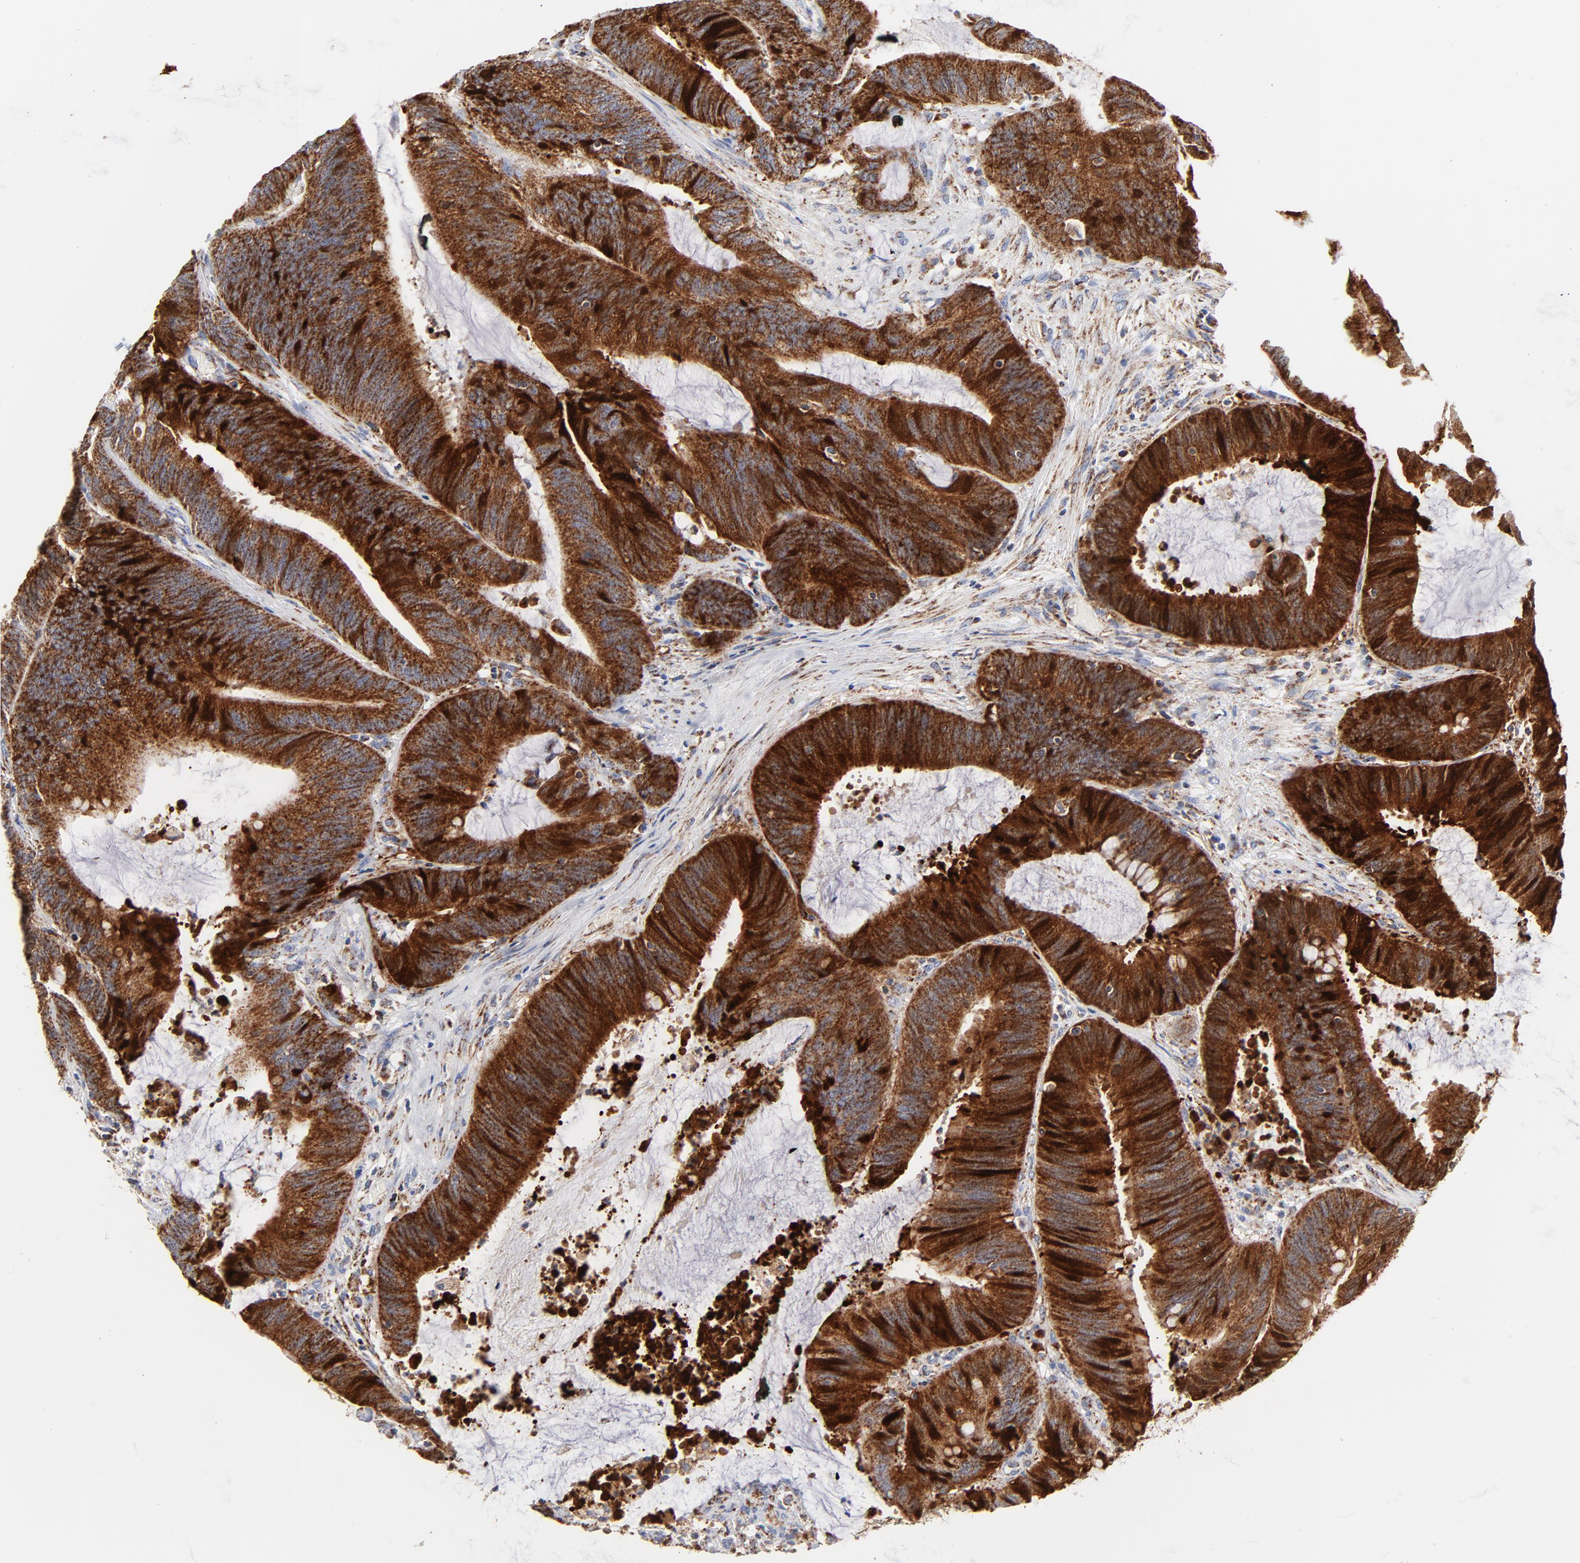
{"staining": {"intensity": "strong", "quantity": ">75%", "location": "cytoplasmic/membranous"}, "tissue": "colorectal cancer", "cell_type": "Tumor cells", "image_type": "cancer", "snomed": [{"axis": "morphology", "description": "Adenocarcinoma, NOS"}, {"axis": "topography", "description": "Rectum"}], "caption": "The immunohistochemical stain highlights strong cytoplasmic/membranous positivity in tumor cells of colorectal adenocarcinoma tissue.", "gene": "DIABLO", "patient": {"sex": "female", "age": 66}}